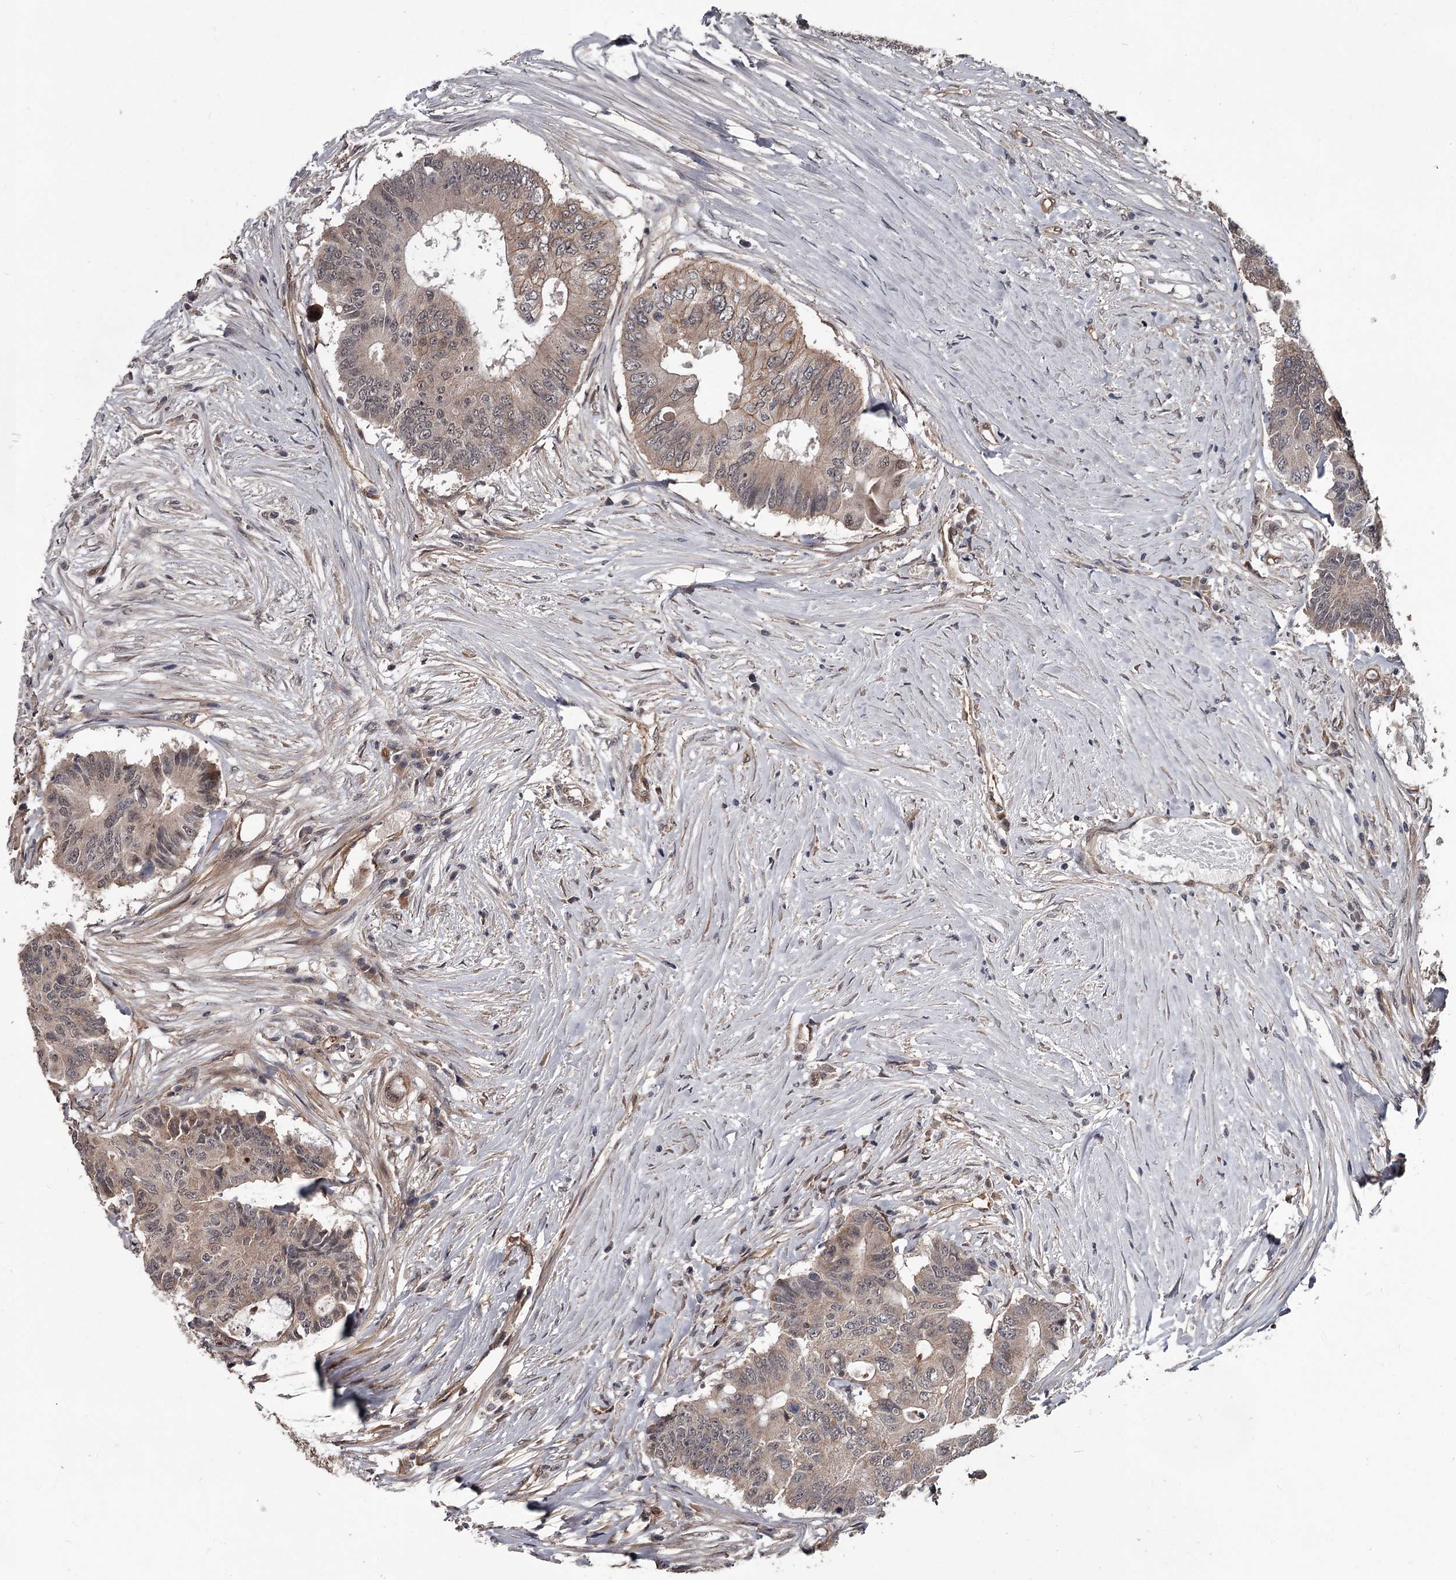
{"staining": {"intensity": "weak", "quantity": ">75%", "location": "cytoplasmic/membranous,nuclear"}, "tissue": "colorectal cancer", "cell_type": "Tumor cells", "image_type": "cancer", "snomed": [{"axis": "morphology", "description": "Adenocarcinoma, NOS"}, {"axis": "topography", "description": "Colon"}], "caption": "There is low levels of weak cytoplasmic/membranous and nuclear staining in tumor cells of adenocarcinoma (colorectal), as demonstrated by immunohistochemical staining (brown color).", "gene": "CDC42EP2", "patient": {"sex": "male", "age": 71}}